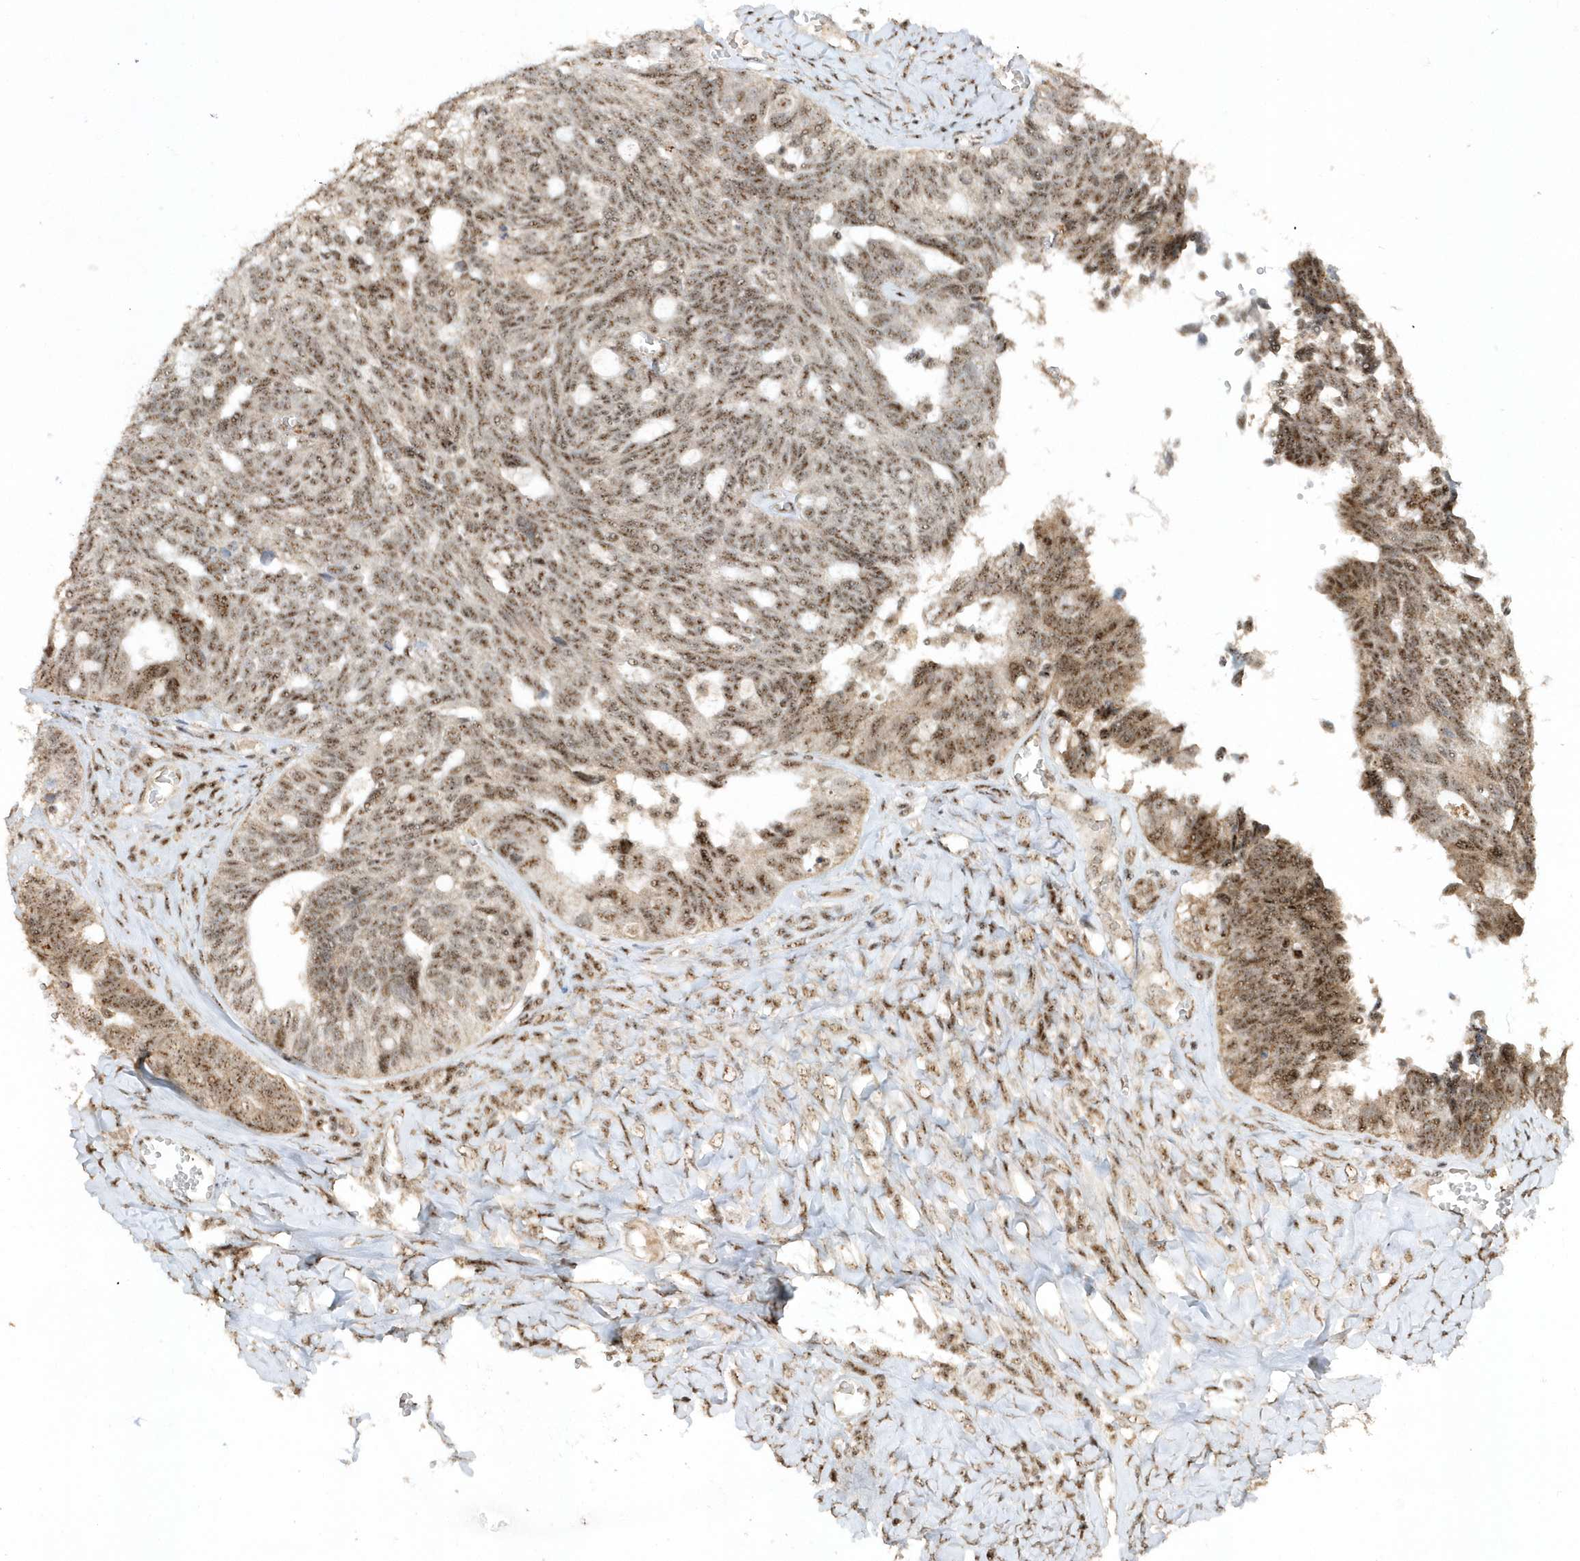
{"staining": {"intensity": "strong", "quantity": ">75%", "location": "nuclear"}, "tissue": "ovarian cancer", "cell_type": "Tumor cells", "image_type": "cancer", "snomed": [{"axis": "morphology", "description": "Cystadenocarcinoma, serous, NOS"}, {"axis": "topography", "description": "Ovary"}], "caption": "A high amount of strong nuclear staining is present in approximately >75% of tumor cells in ovarian serous cystadenocarcinoma tissue.", "gene": "POLR3B", "patient": {"sex": "female", "age": 79}}